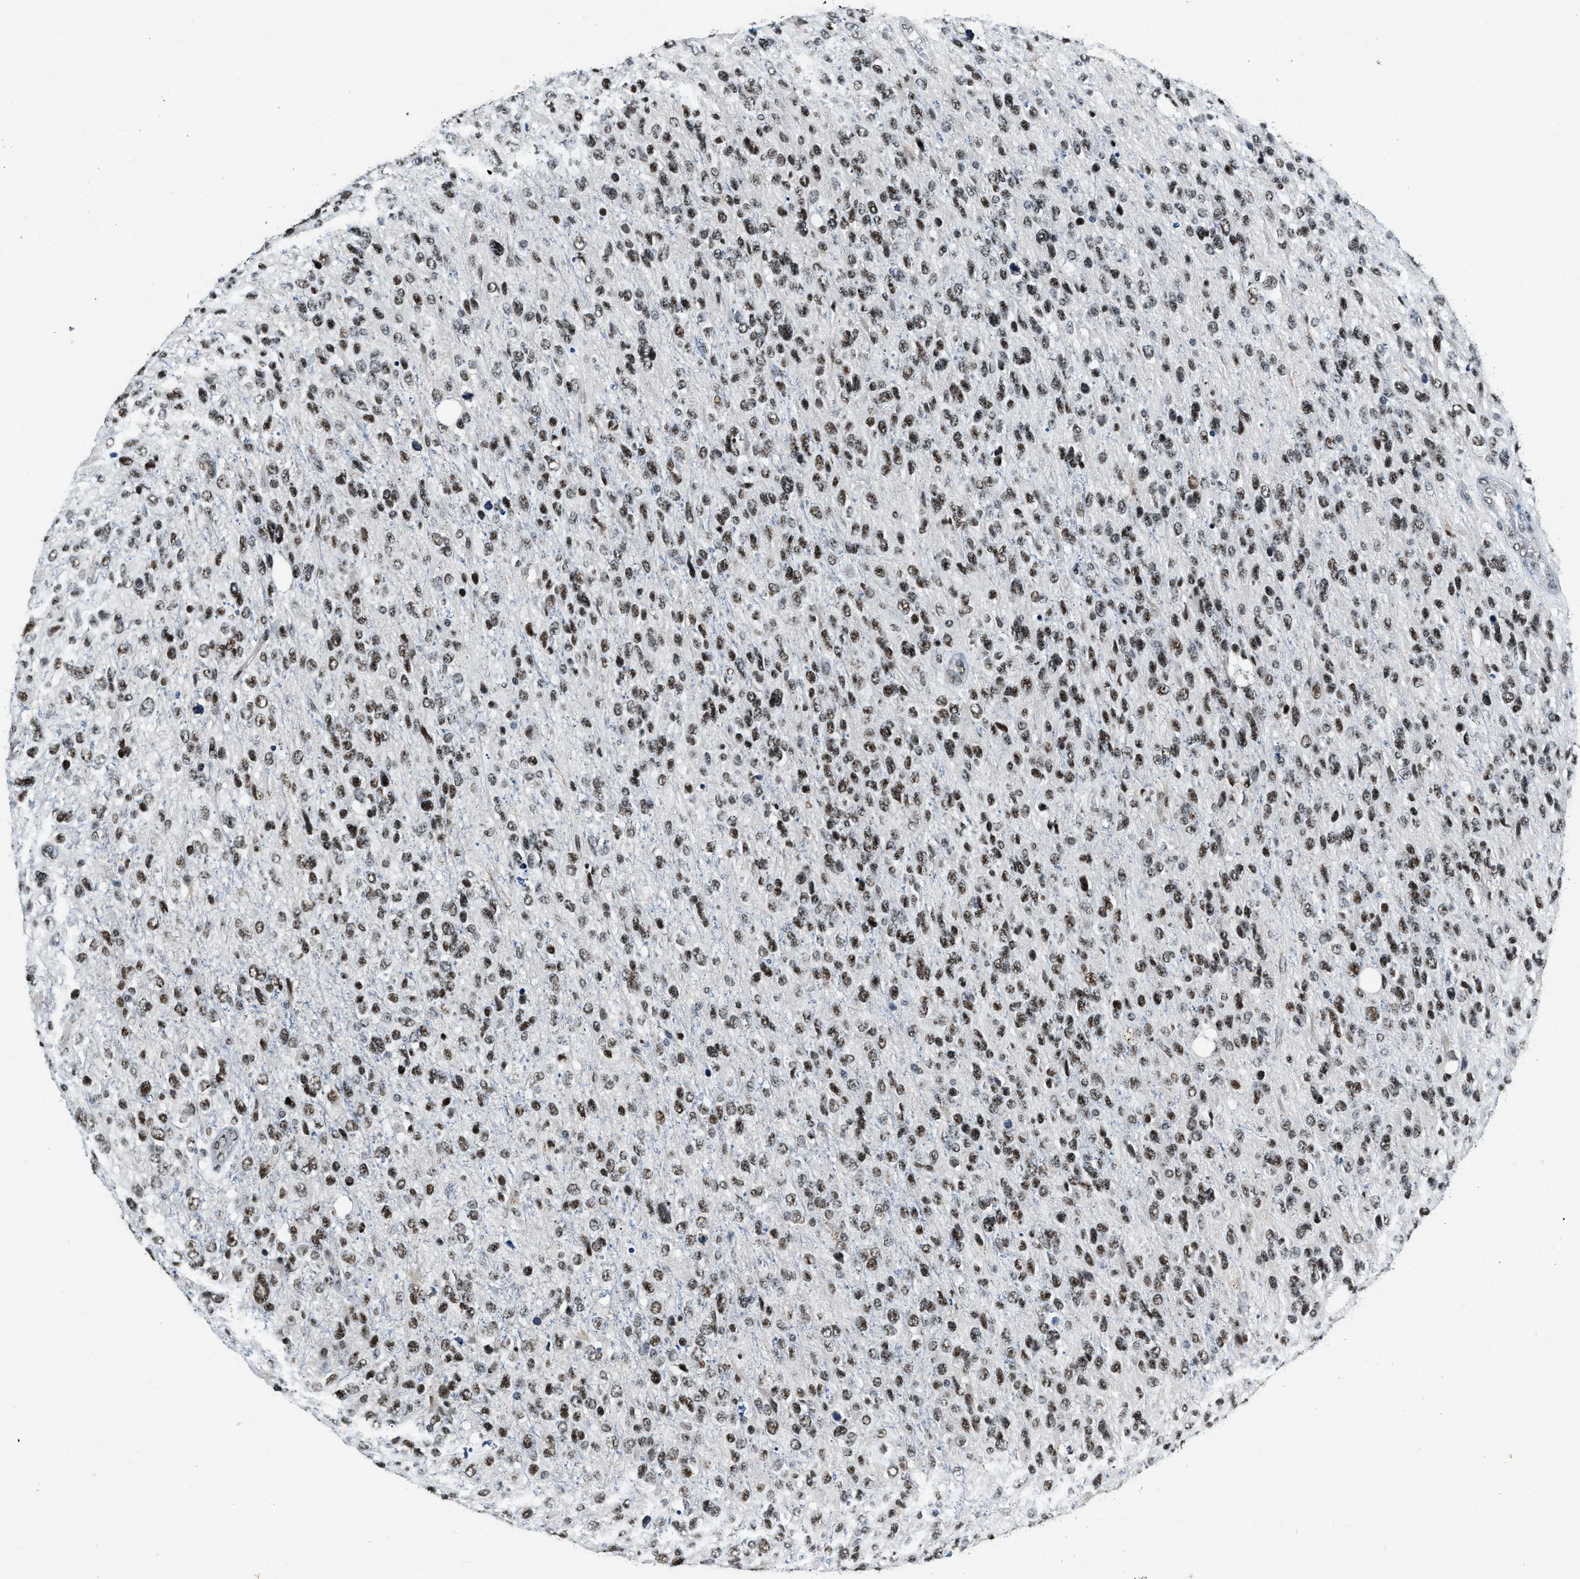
{"staining": {"intensity": "strong", "quantity": ">75%", "location": "nuclear"}, "tissue": "glioma", "cell_type": "Tumor cells", "image_type": "cancer", "snomed": [{"axis": "morphology", "description": "Glioma, malignant, High grade"}, {"axis": "topography", "description": "Brain"}], "caption": "About >75% of tumor cells in malignant high-grade glioma display strong nuclear protein staining as visualized by brown immunohistochemical staining.", "gene": "CCNE1", "patient": {"sex": "female", "age": 58}}